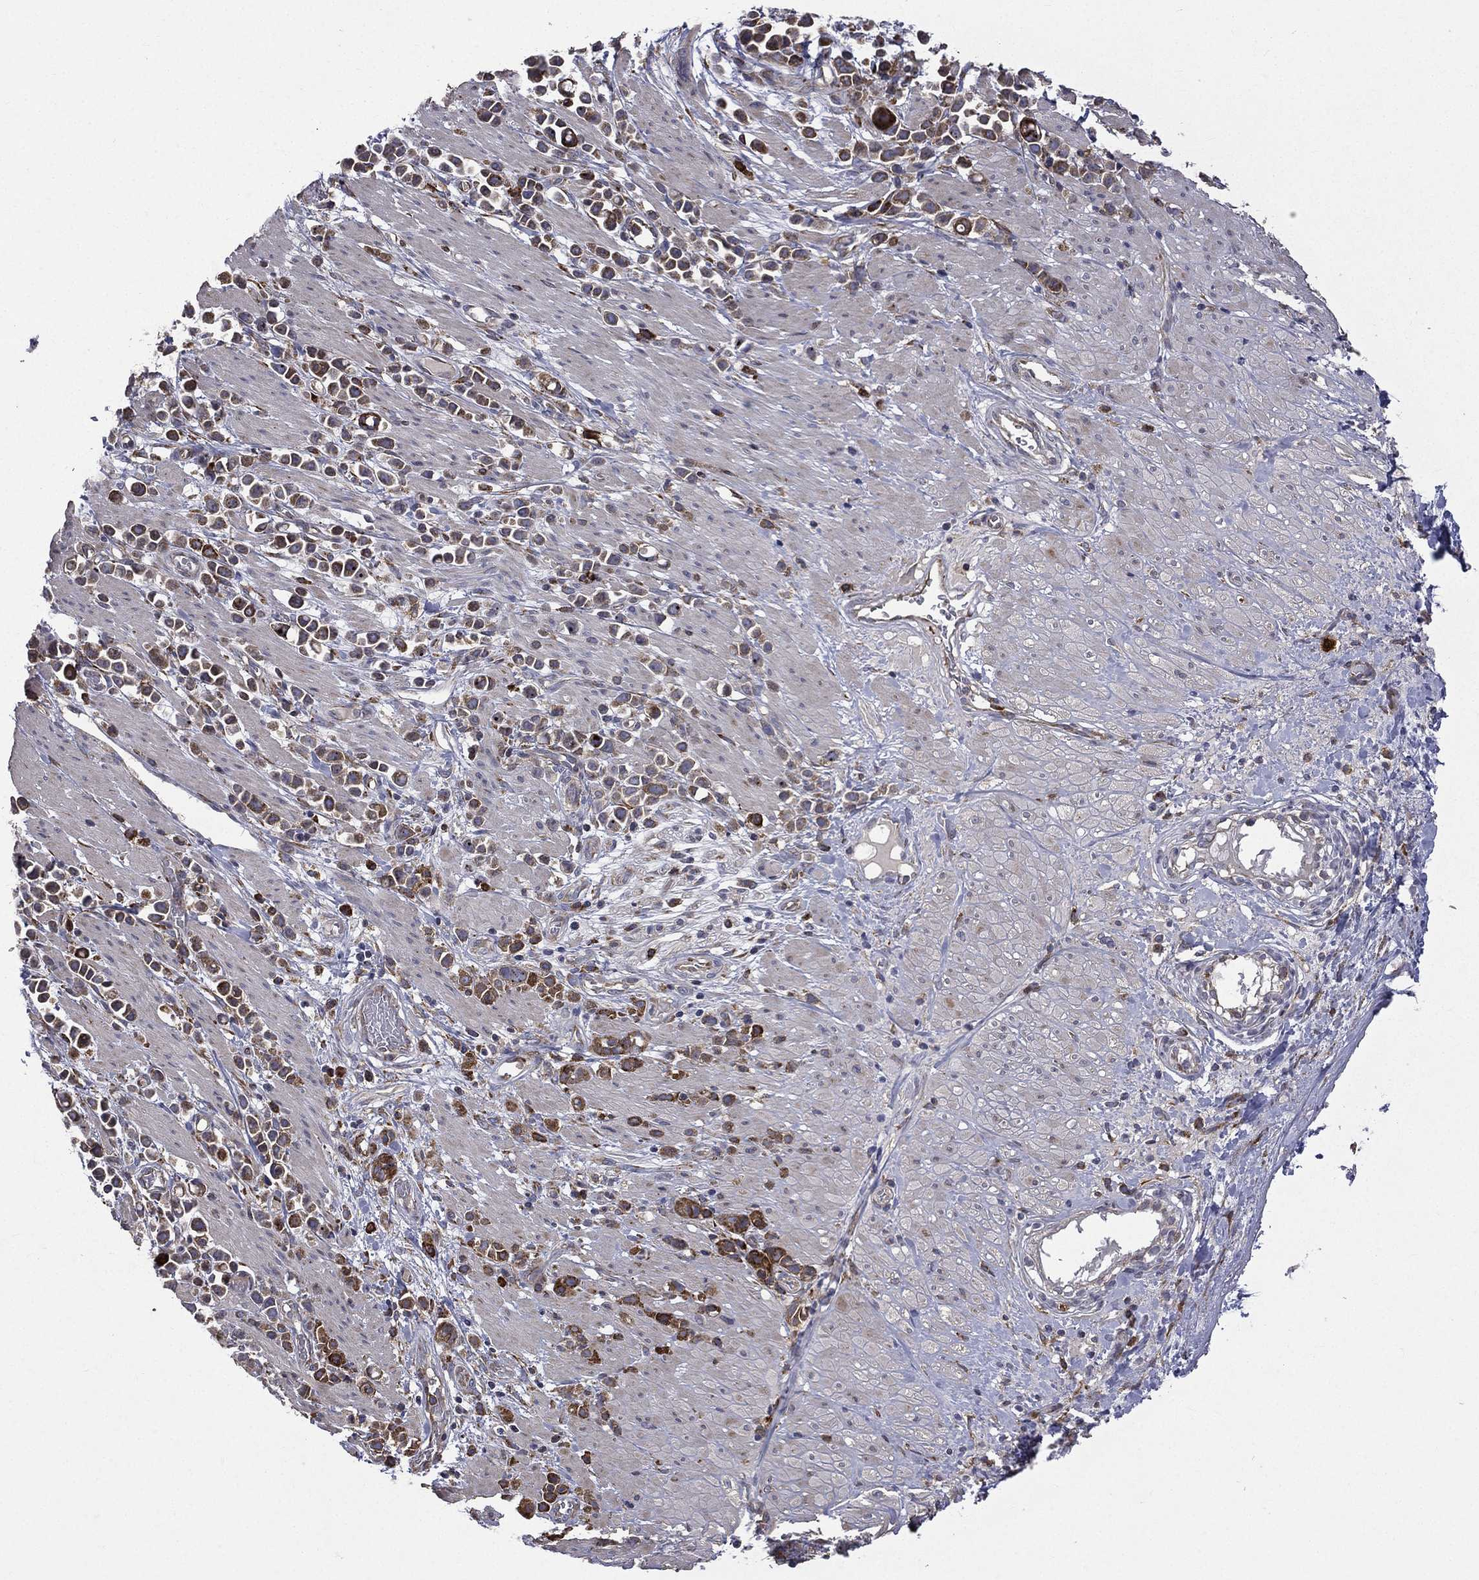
{"staining": {"intensity": "moderate", "quantity": ">75%", "location": "cytoplasmic/membranous"}, "tissue": "stomach cancer", "cell_type": "Tumor cells", "image_type": "cancer", "snomed": [{"axis": "morphology", "description": "Adenocarcinoma, NOS"}, {"axis": "topography", "description": "Stomach"}], "caption": "The immunohistochemical stain highlights moderate cytoplasmic/membranous expression in tumor cells of adenocarcinoma (stomach) tissue.", "gene": "C20orf96", "patient": {"sex": "male", "age": 82}}